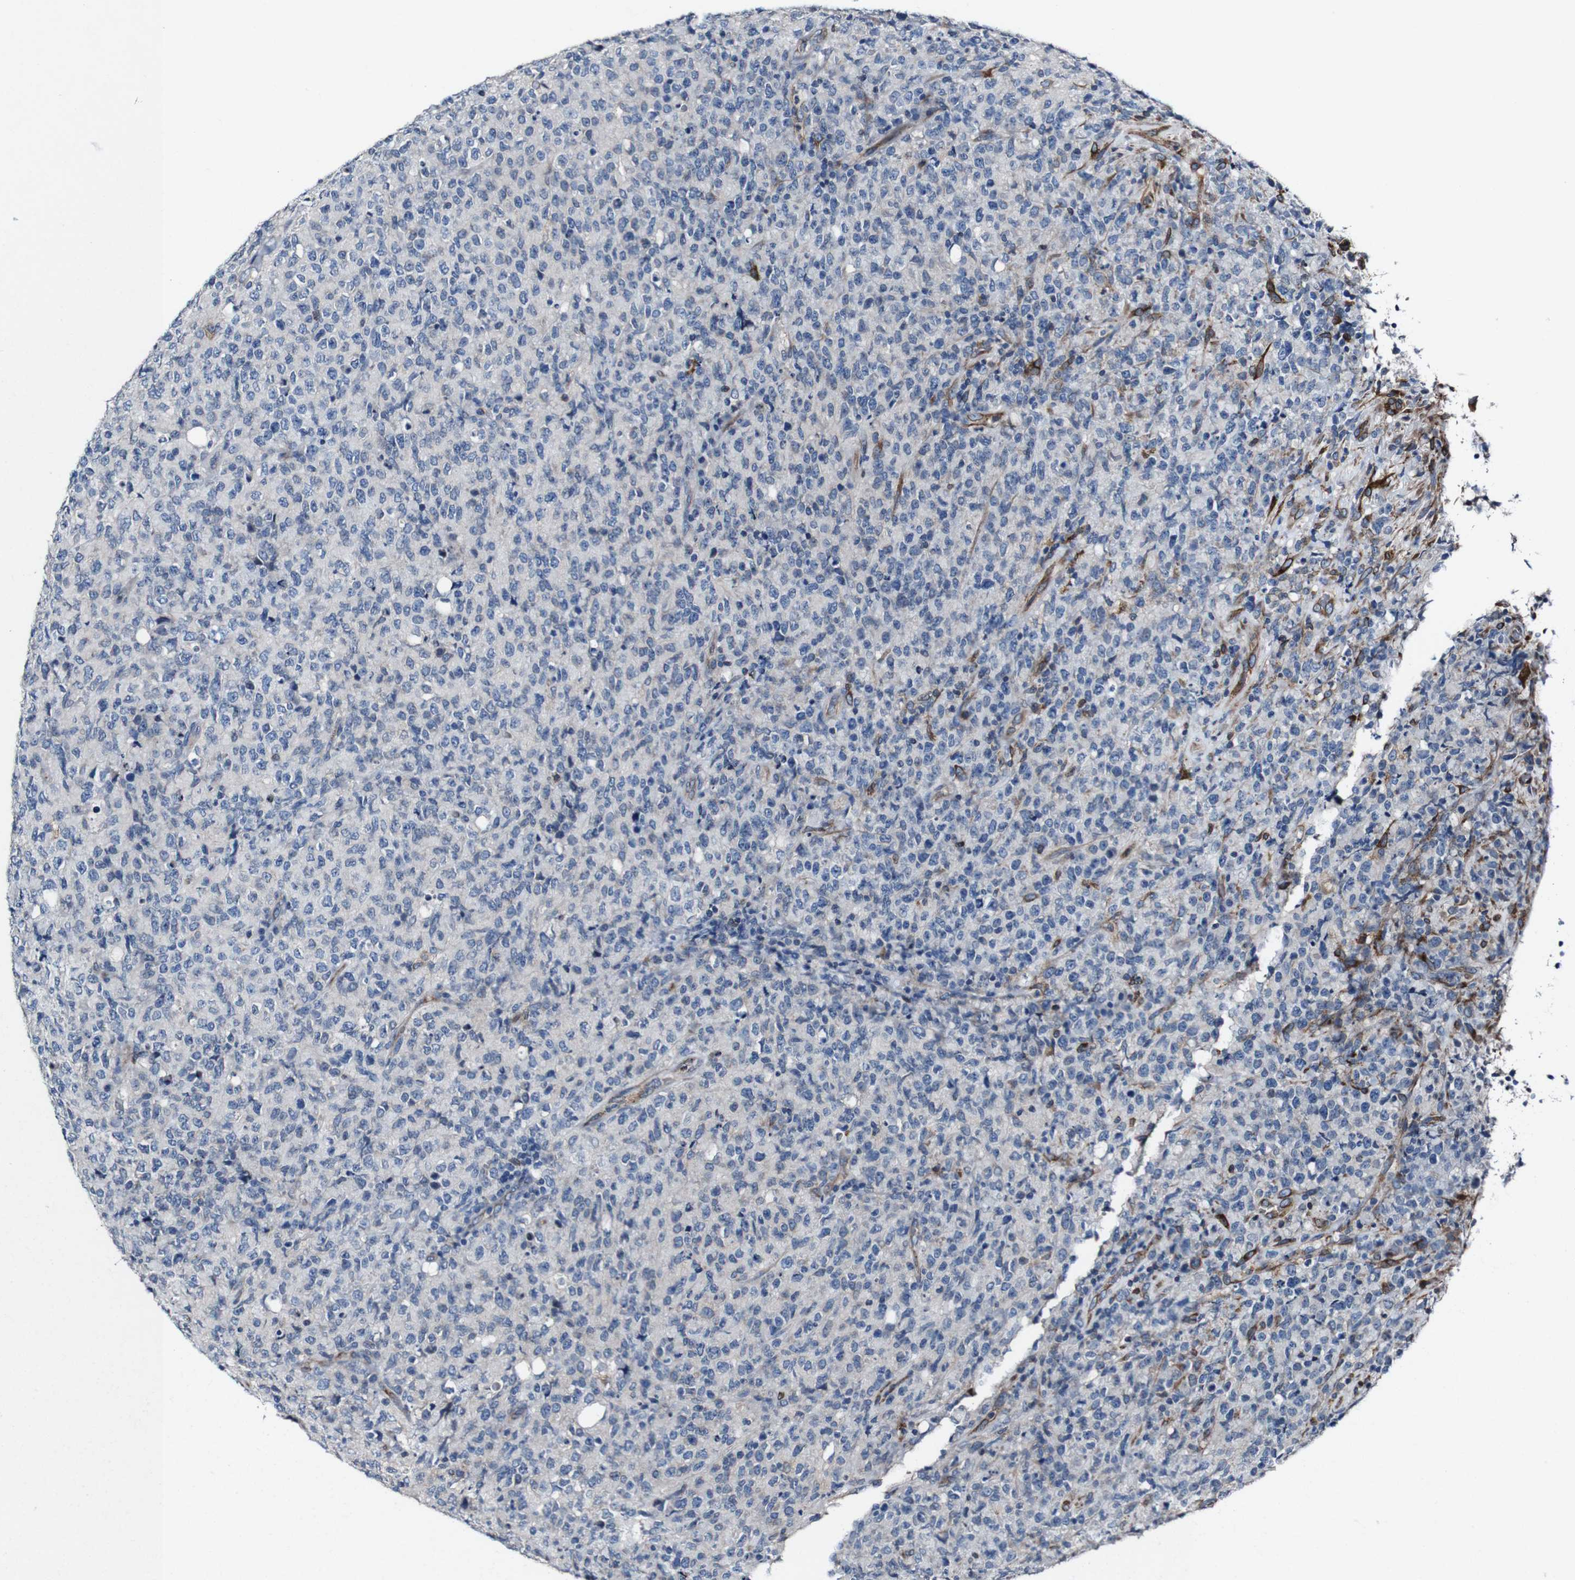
{"staining": {"intensity": "negative", "quantity": "none", "location": "none"}, "tissue": "lymphoma", "cell_type": "Tumor cells", "image_type": "cancer", "snomed": [{"axis": "morphology", "description": "Malignant lymphoma, non-Hodgkin's type, High grade"}, {"axis": "topography", "description": "Tonsil"}], "caption": "This is an immunohistochemistry (IHC) photomicrograph of lymphoma. There is no expression in tumor cells.", "gene": "GRAMD1A", "patient": {"sex": "female", "age": 36}}